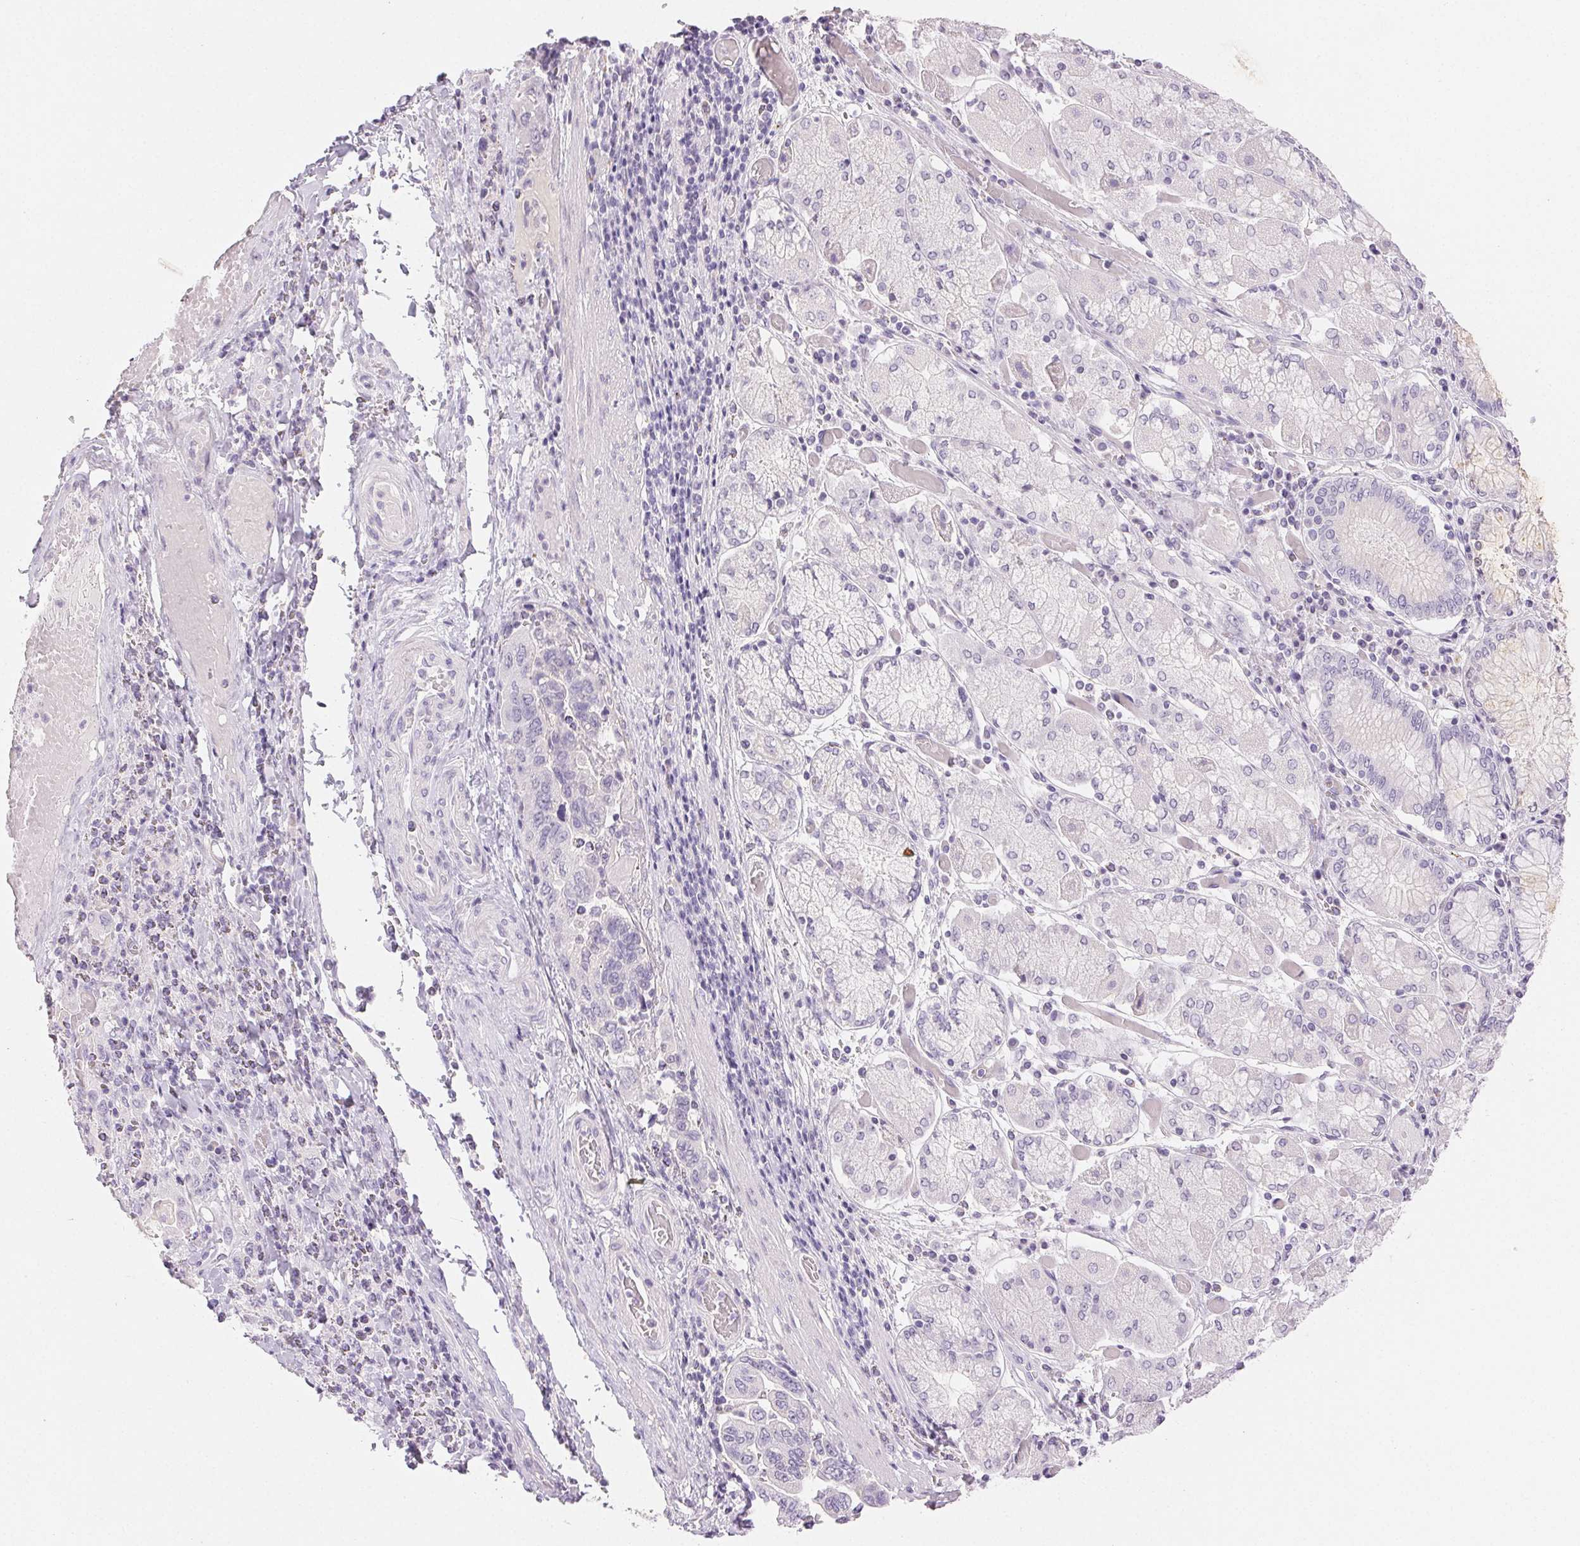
{"staining": {"intensity": "negative", "quantity": "none", "location": "none"}, "tissue": "stomach cancer", "cell_type": "Tumor cells", "image_type": "cancer", "snomed": [{"axis": "morphology", "description": "Adenocarcinoma, NOS"}, {"axis": "topography", "description": "Stomach, upper"}, {"axis": "topography", "description": "Stomach"}], "caption": "Immunohistochemical staining of adenocarcinoma (stomach) shows no significant positivity in tumor cells.", "gene": "BPIFB2", "patient": {"sex": "male", "age": 62}}